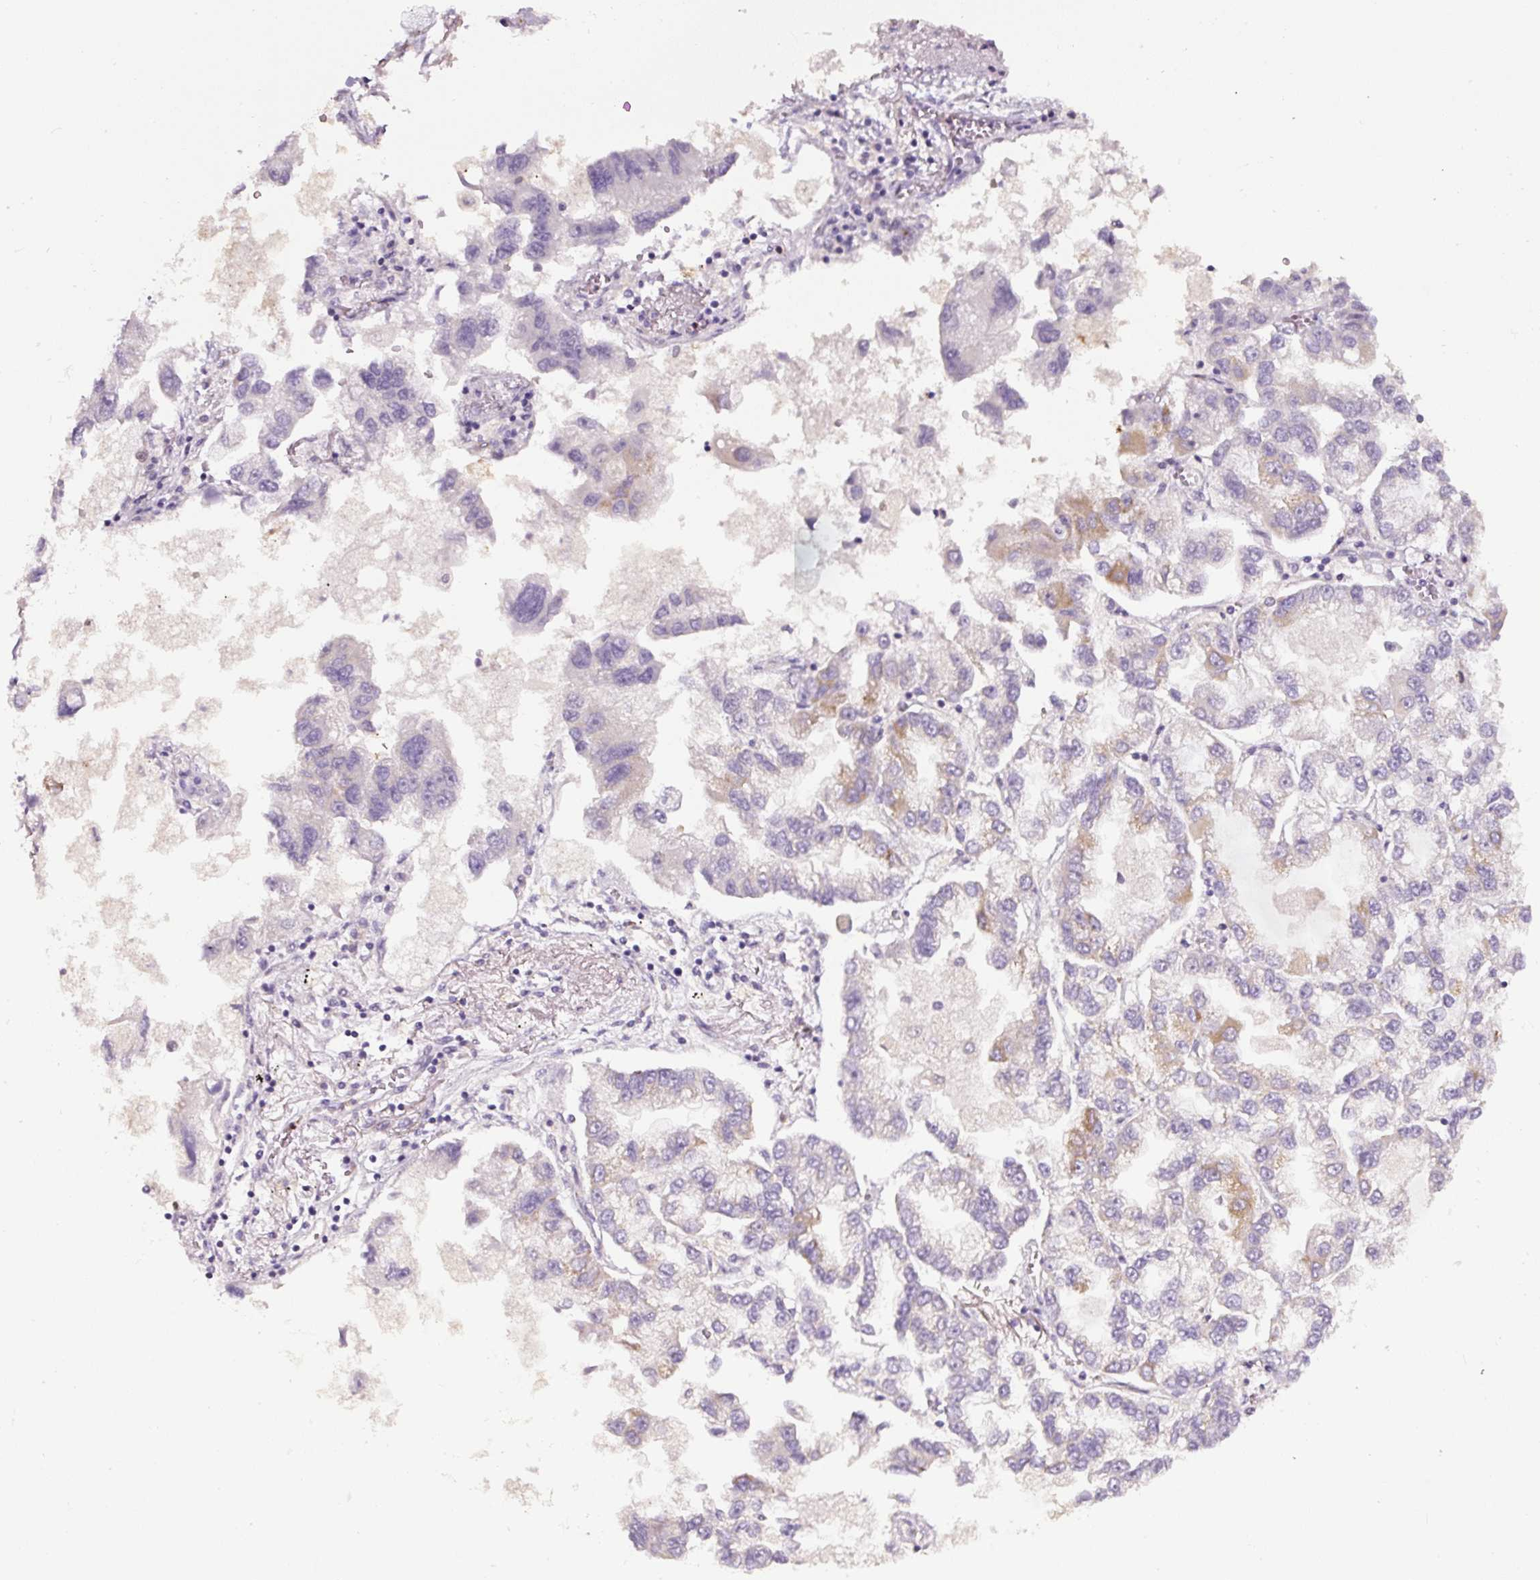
{"staining": {"intensity": "moderate", "quantity": "<25%", "location": "cytoplasmic/membranous"}, "tissue": "lung cancer", "cell_type": "Tumor cells", "image_type": "cancer", "snomed": [{"axis": "morphology", "description": "Adenocarcinoma, NOS"}, {"axis": "topography", "description": "Lung"}], "caption": "The micrograph displays staining of lung adenocarcinoma, revealing moderate cytoplasmic/membranous protein expression (brown color) within tumor cells.", "gene": "HPS4", "patient": {"sex": "female", "age": 54}}